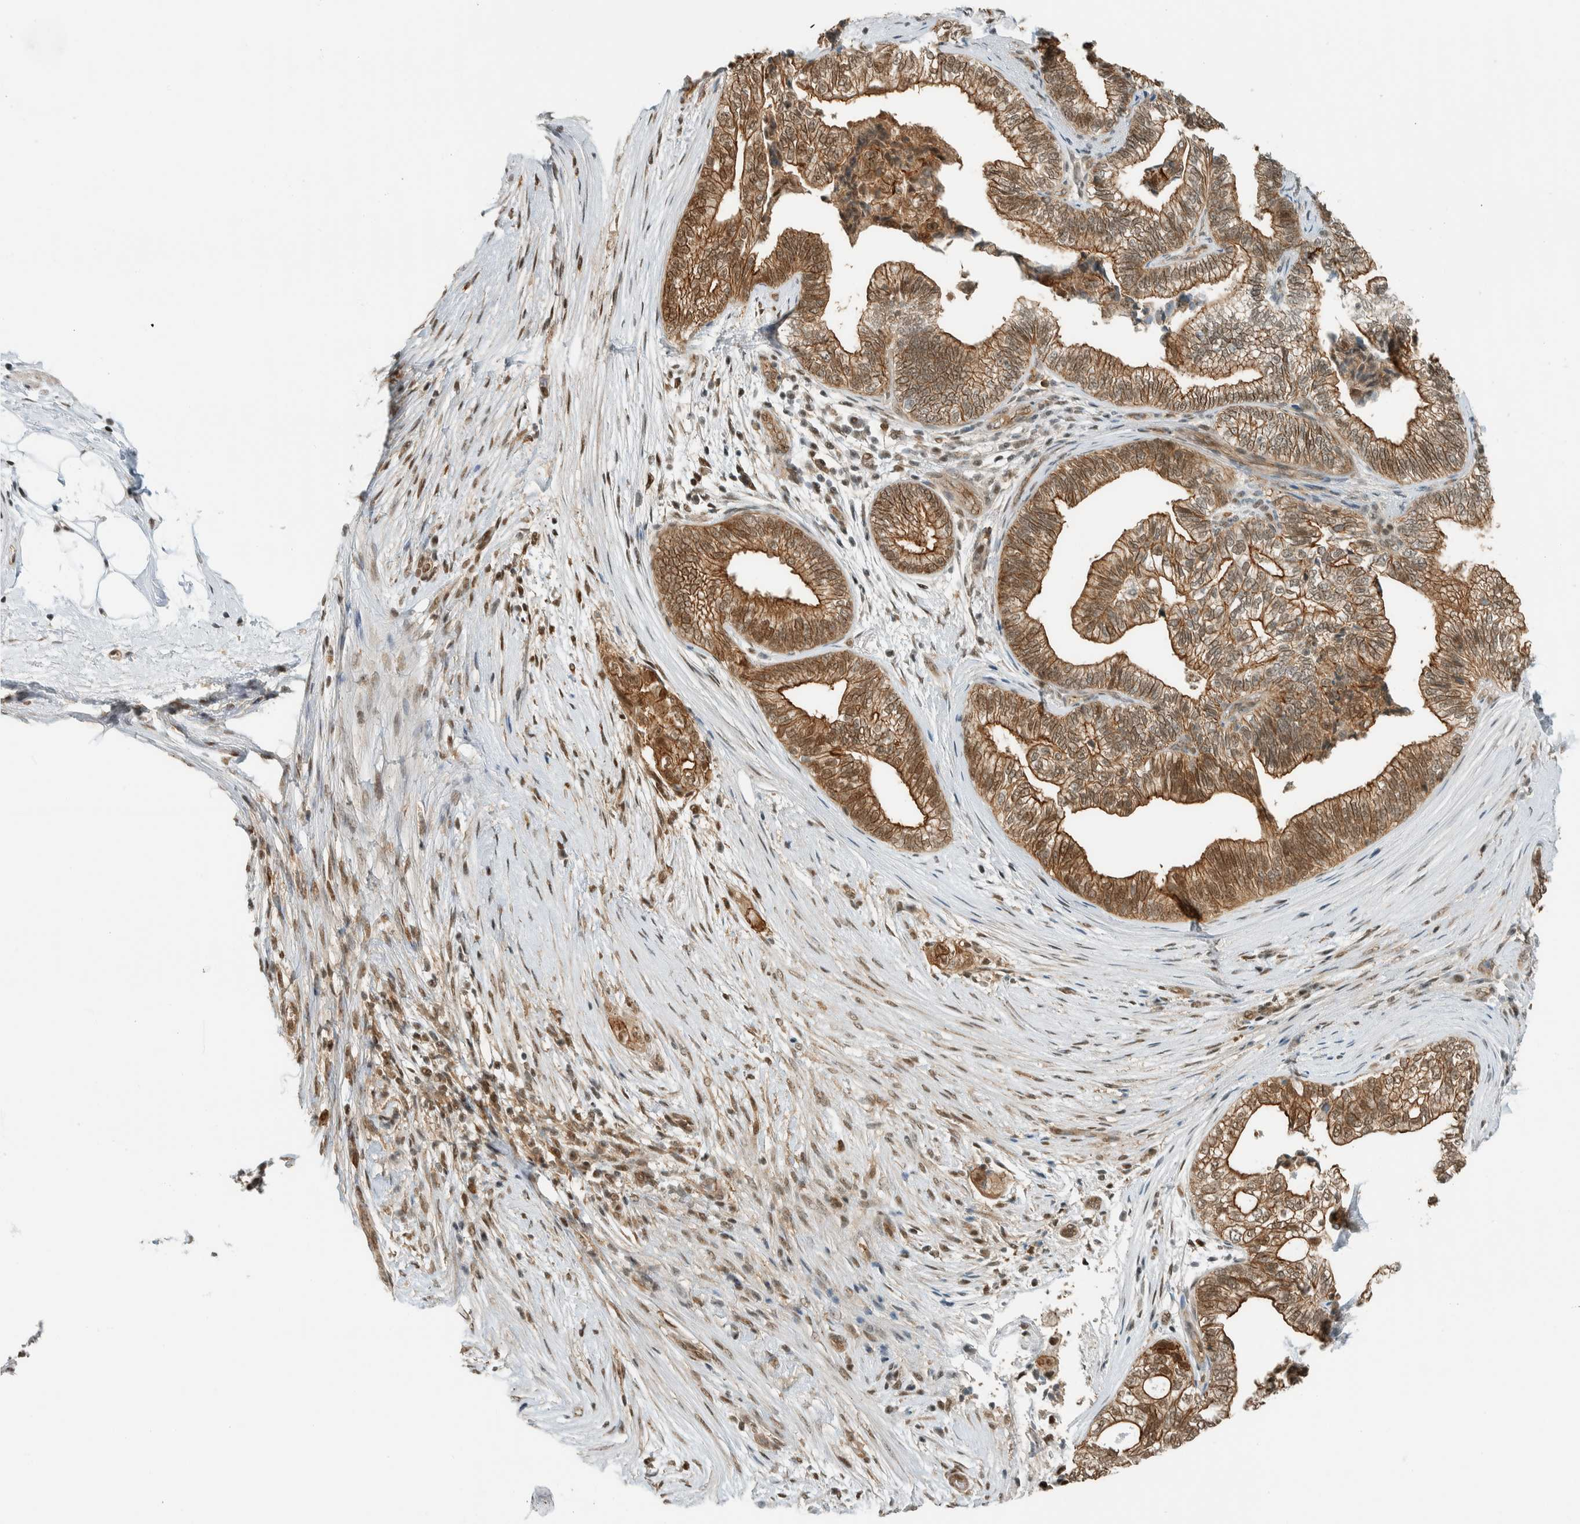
{"staining": {"intensity": "moderate", "quantity": ">75%", "location": "cytoplasmic/membranous,nuclear"}, "tissue": "pancreatic cancer", "cell_type": "Tumor cells", "image_type": "cancer", "snomed": [{"axis": "morphology", "description": "Adenocarcinoma, NOS"}, {"axis": "topography", "description": "Pancreas"}], "caption": "Tumor cells display moderate cytoplasmic/membranous and nuclear staining in approximately >75% of cells in pancreatic cancer (adenocarcinoma).", "gene": "NIBAN2", "patient": {"sex": "male", "age": 72}}